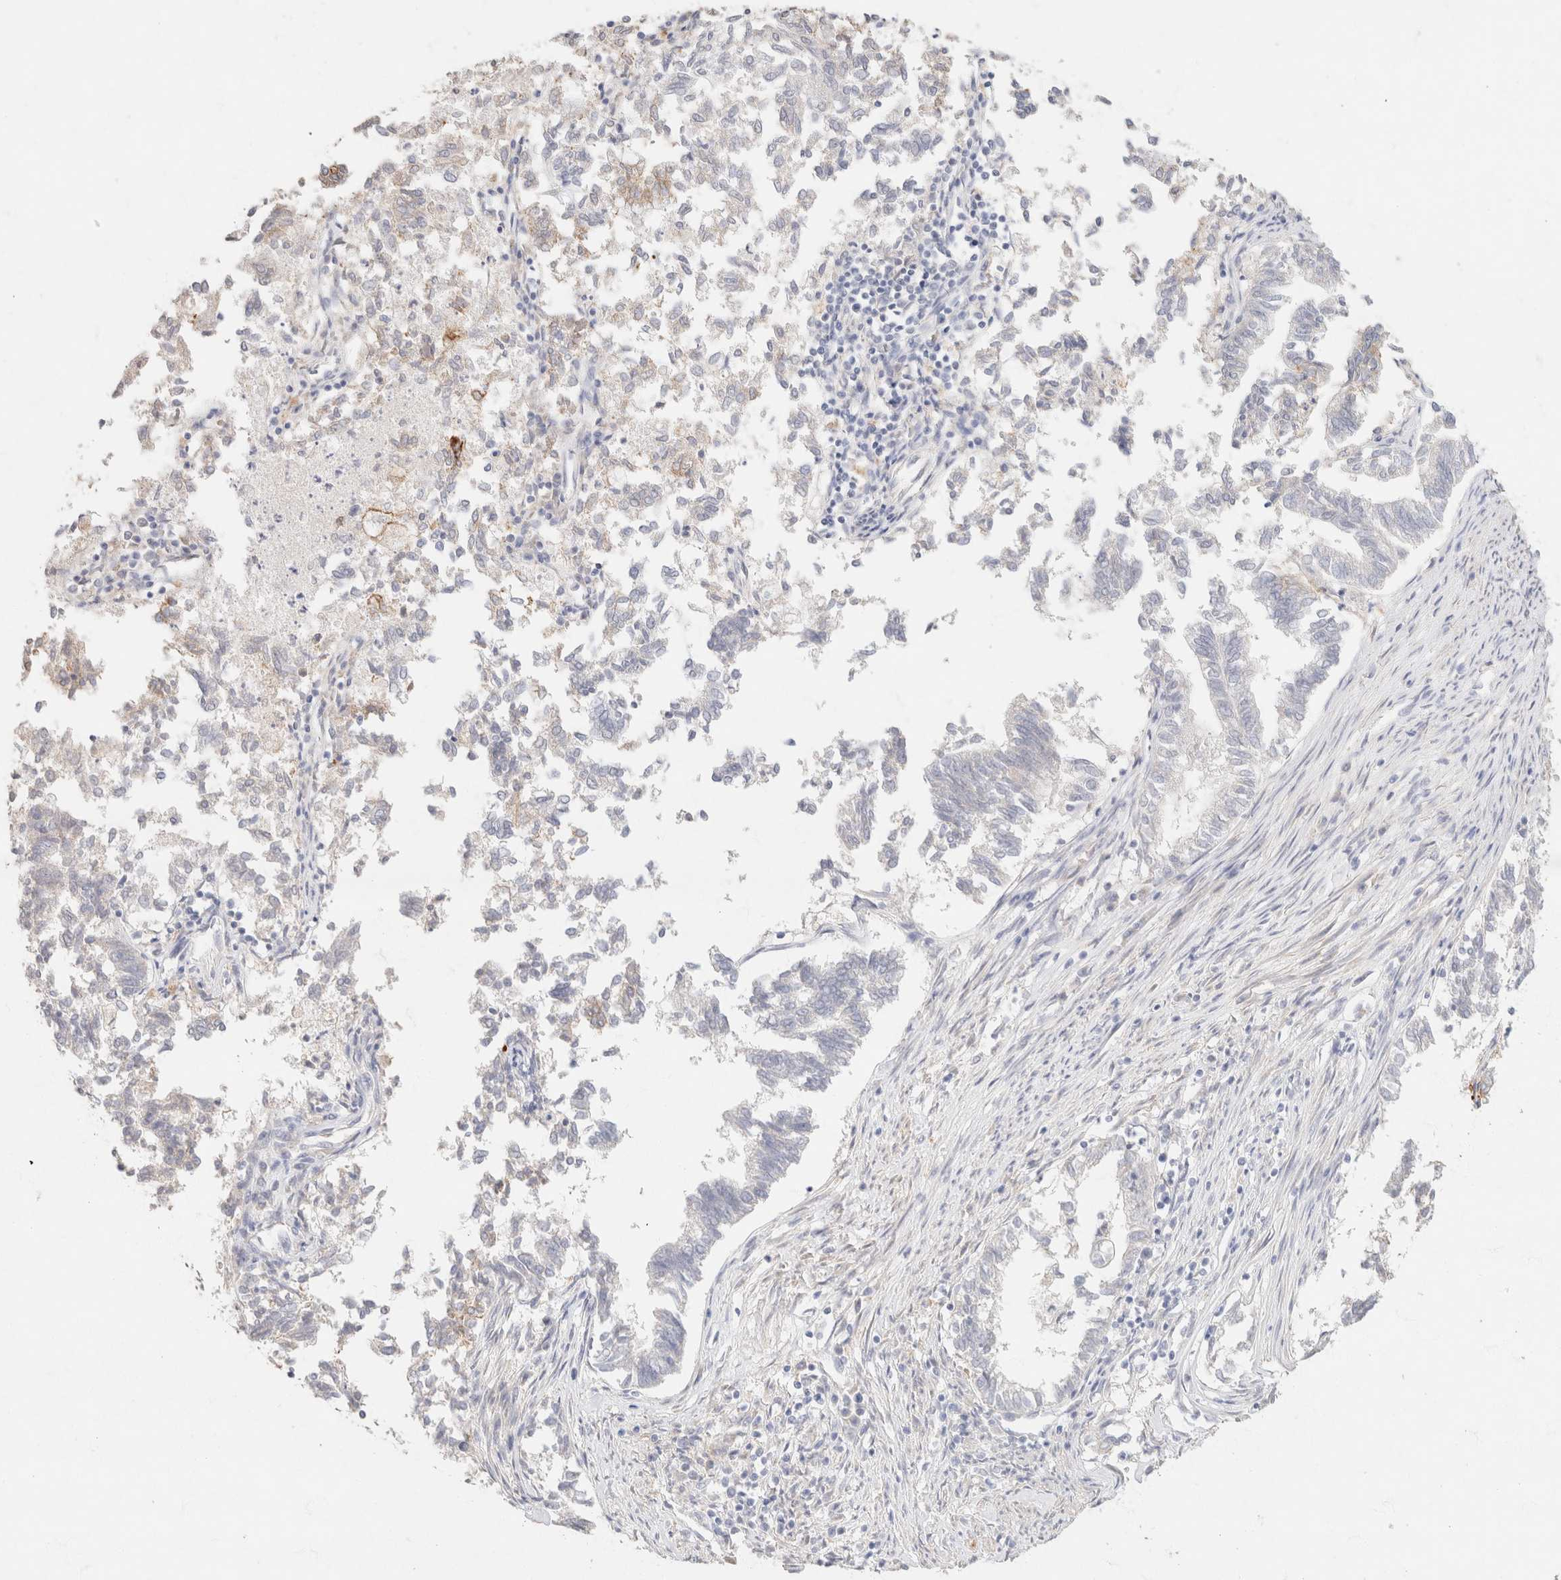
{"staining": {"intensity": "moderate", "quantity": "<25%", "location": "cytoplasmic/membranous"}, "tissue": "endometrial cancer", "cell_type": "Tumor cells", "image_type": "cancer", "snomed": [{"axis": "morphology", "description": "Necrosis, NOS"}, {"axis": "morphology", "description": "Adenocarcinoma, NOS"}, {"axis": "topography", "description": "Endometrium"}], "caption": "Protein analysis of endometrial cancer tissue demonstrates moderate cytoplasmic/membranous expression in about <25% of tumor cells. Using DAB (brown) and hematoxylin (blue) stains, captured at high magnification using brightfield microscopy.", "gene": "CA12", "patient": {"sex": "female", "age": 79}}